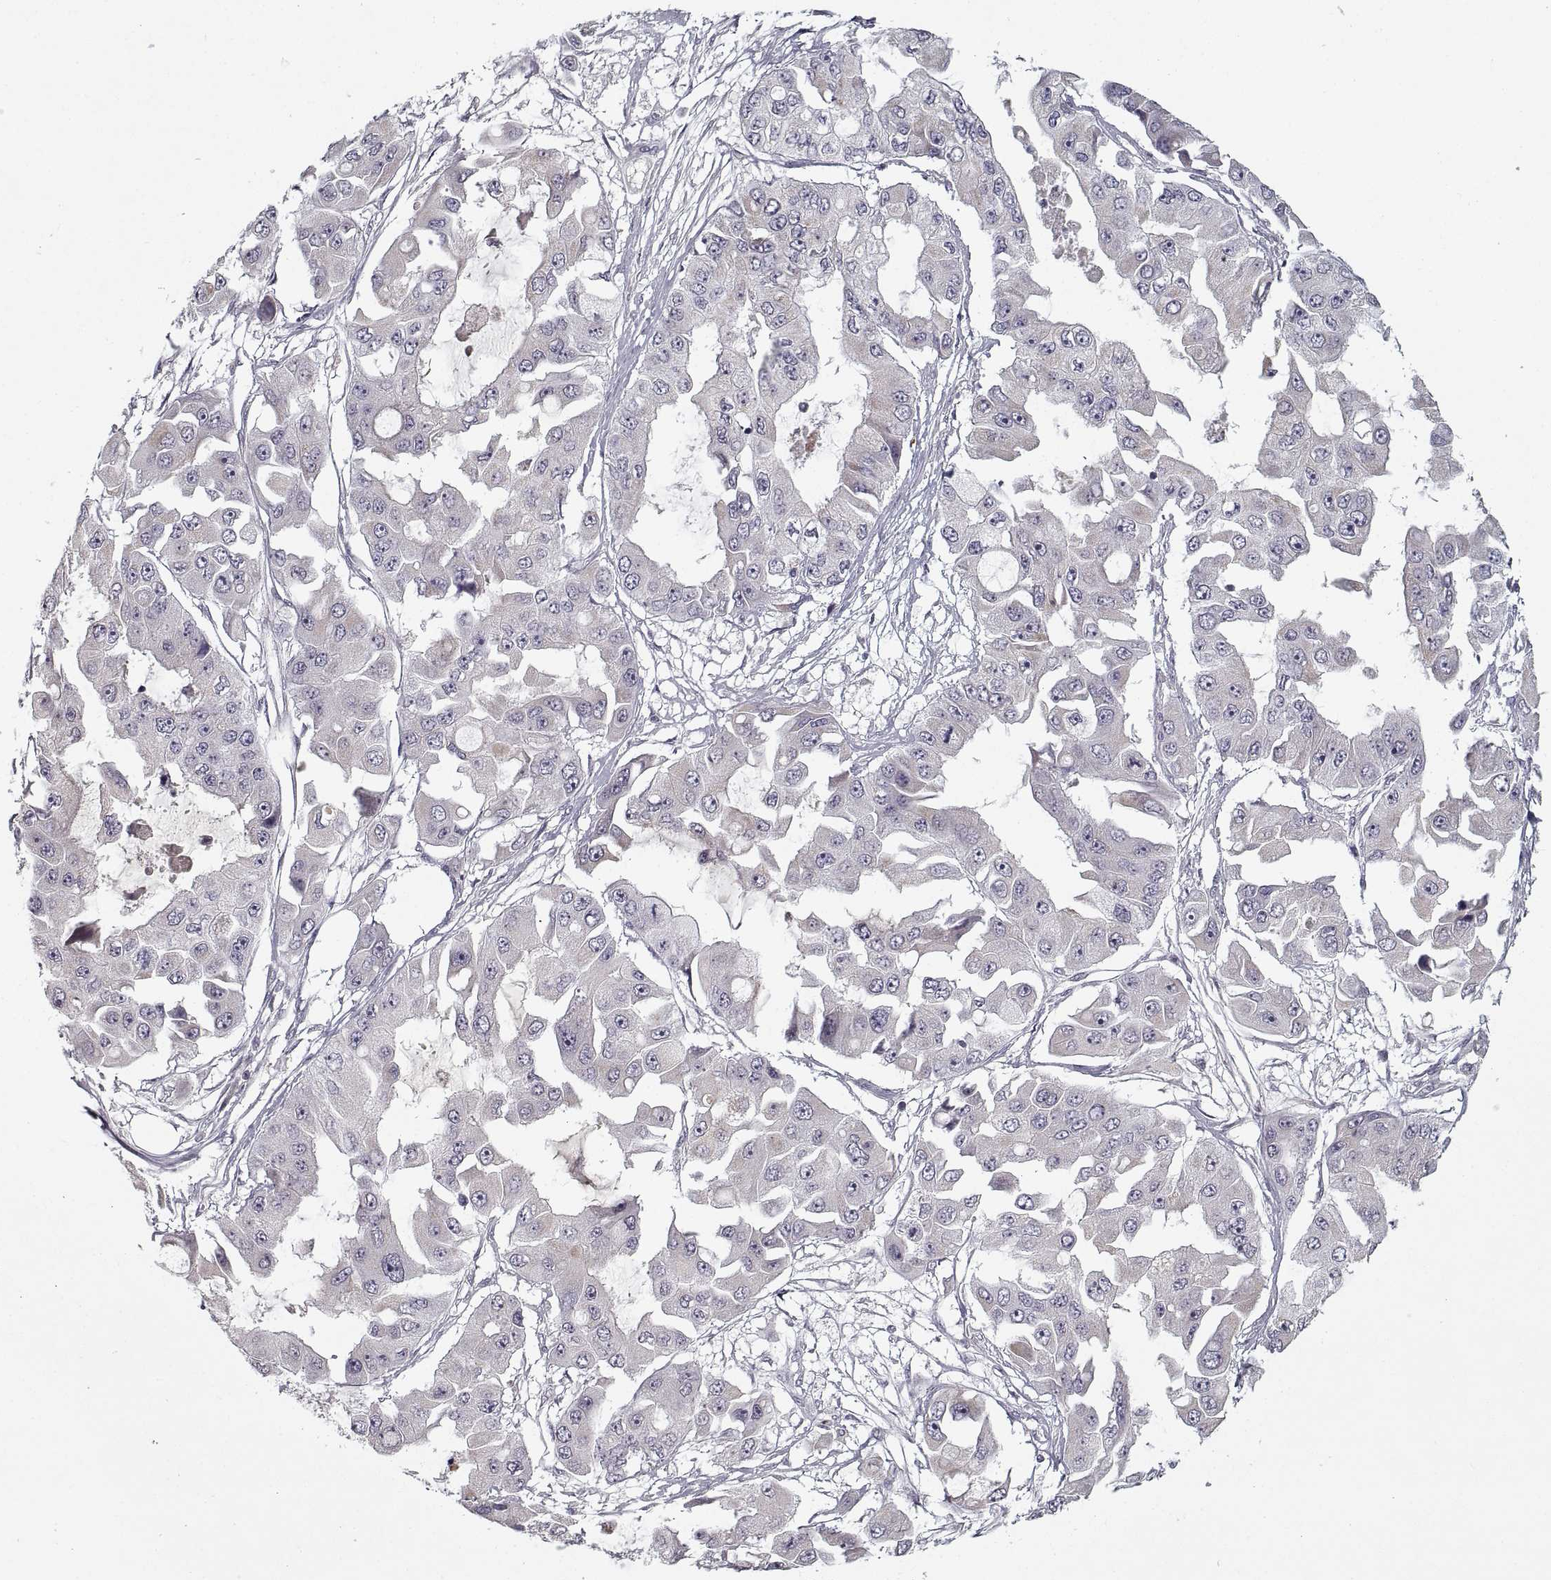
{"staining": {"intensity": "negative", "quantity": "none", "location": "none"}, "tissue": "ovarian cancer", "cell_type": "Tumor cells", "image_type": "cancer", "snomed": [{"axis": "morphology", "description": "Cystadenocarcinoma, serous, NOS"}, {"axis": "topography", "description": "Ovary"}], "caption": "Ovarian cancer was stained to show a protein in brown. There is no significant positivity in tumor cells.", "gene": "GAD2", "patient": {"sex": "female", "age": 56}}